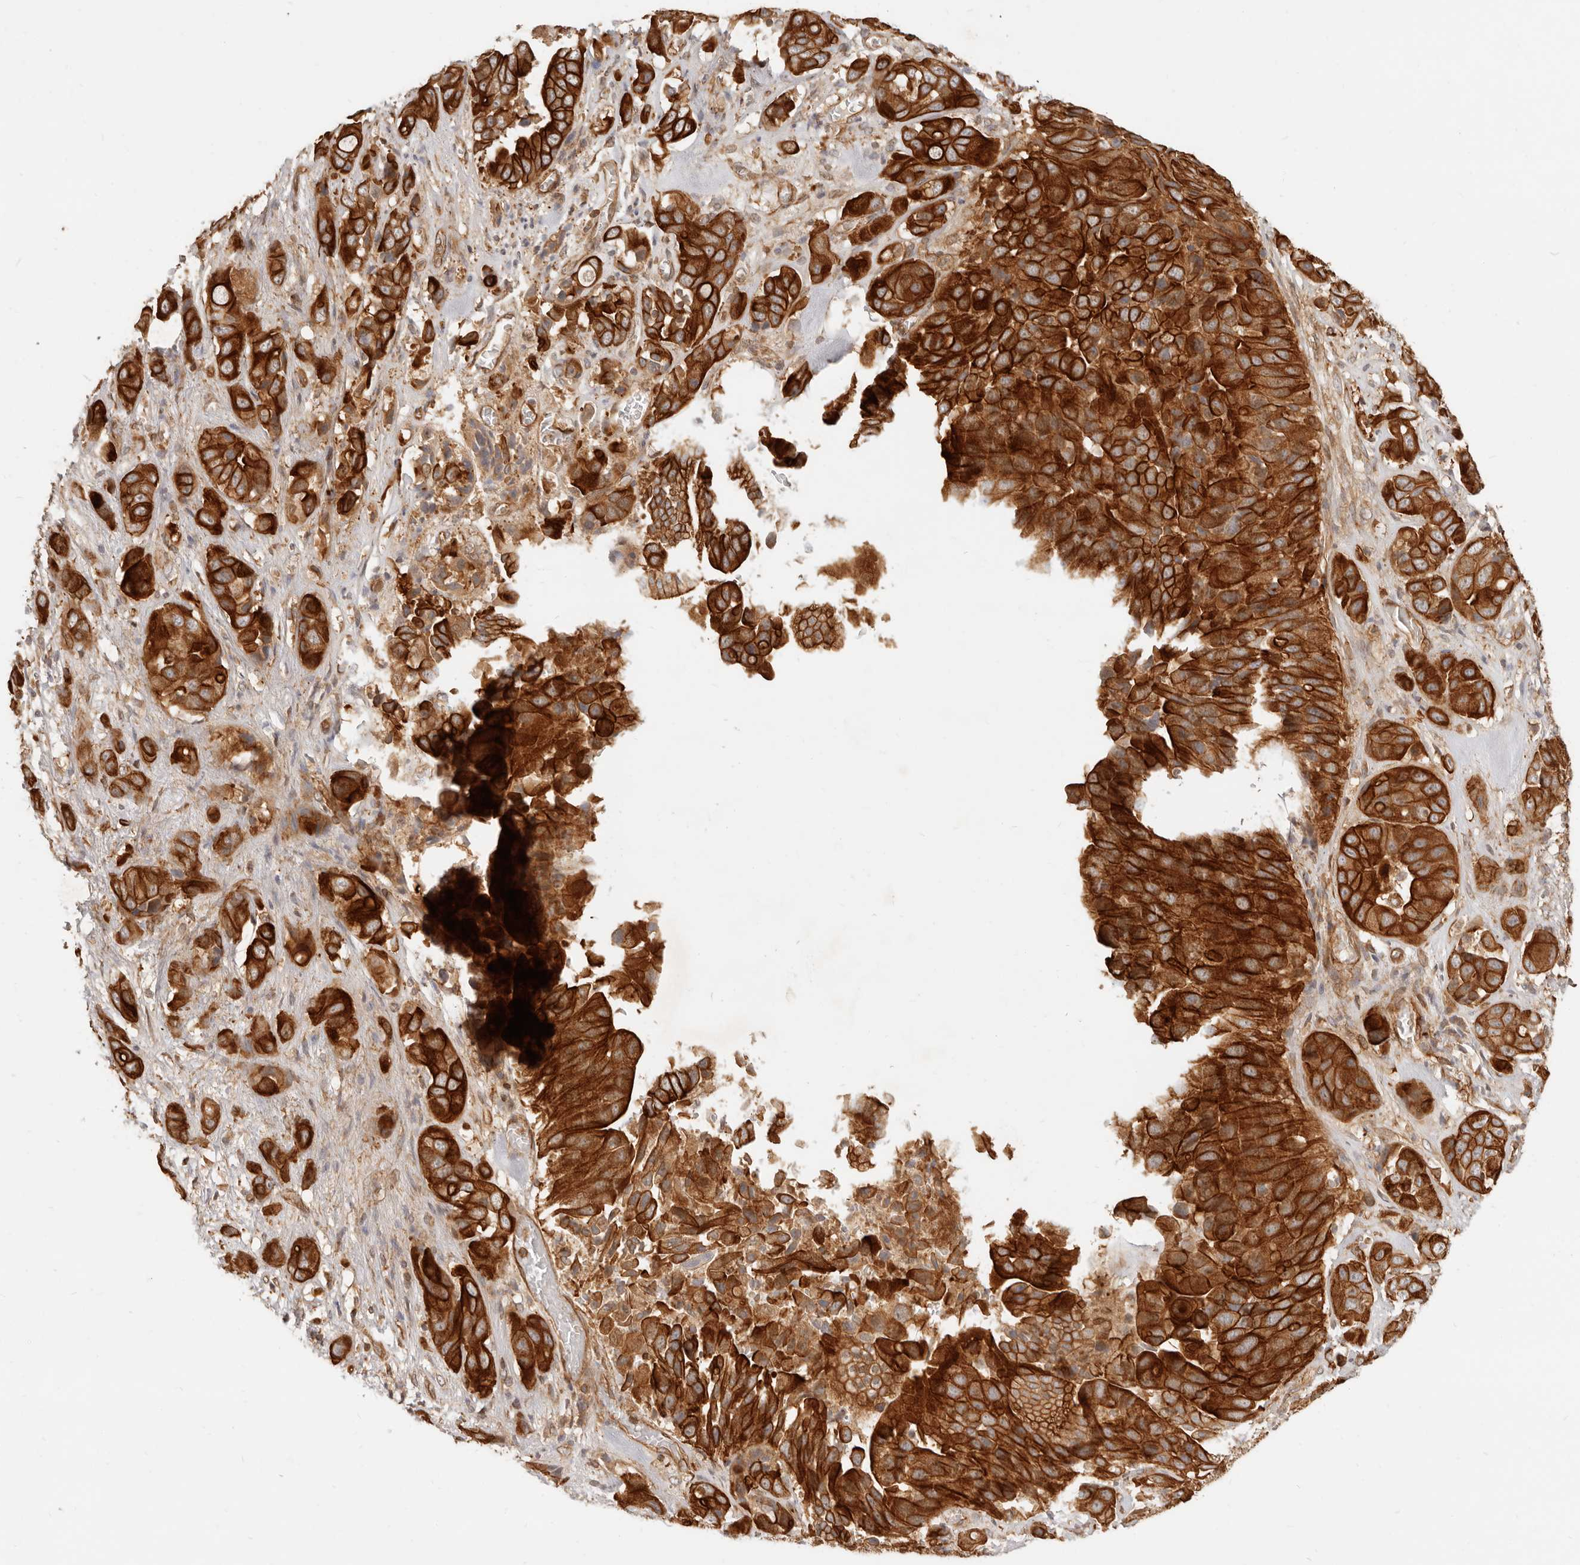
{"staining": {"intensity": "strong", "quantity": ">75%", "location": "cytoplasmic/membranous"}, "tissue": "liver cancer", "cell_type": "Tumor cells", "image_type": "cancer", "snomed": [{"axis": "morphology", "description": "Cholangiocarcinoma"}, {"axis": "topography", "description": "Liver"}], "caption": "Protein staining demonstrates strong cytoplasmic/membranous expression in approximately >75% of tumor cells in liver cancer. (Stains: DAB in brown, nuclei in blue, Microscopy: brightfield microscopy at high magnification).", "gene": "UFSP1", "patient": {"sex": "female", "age": 52}}